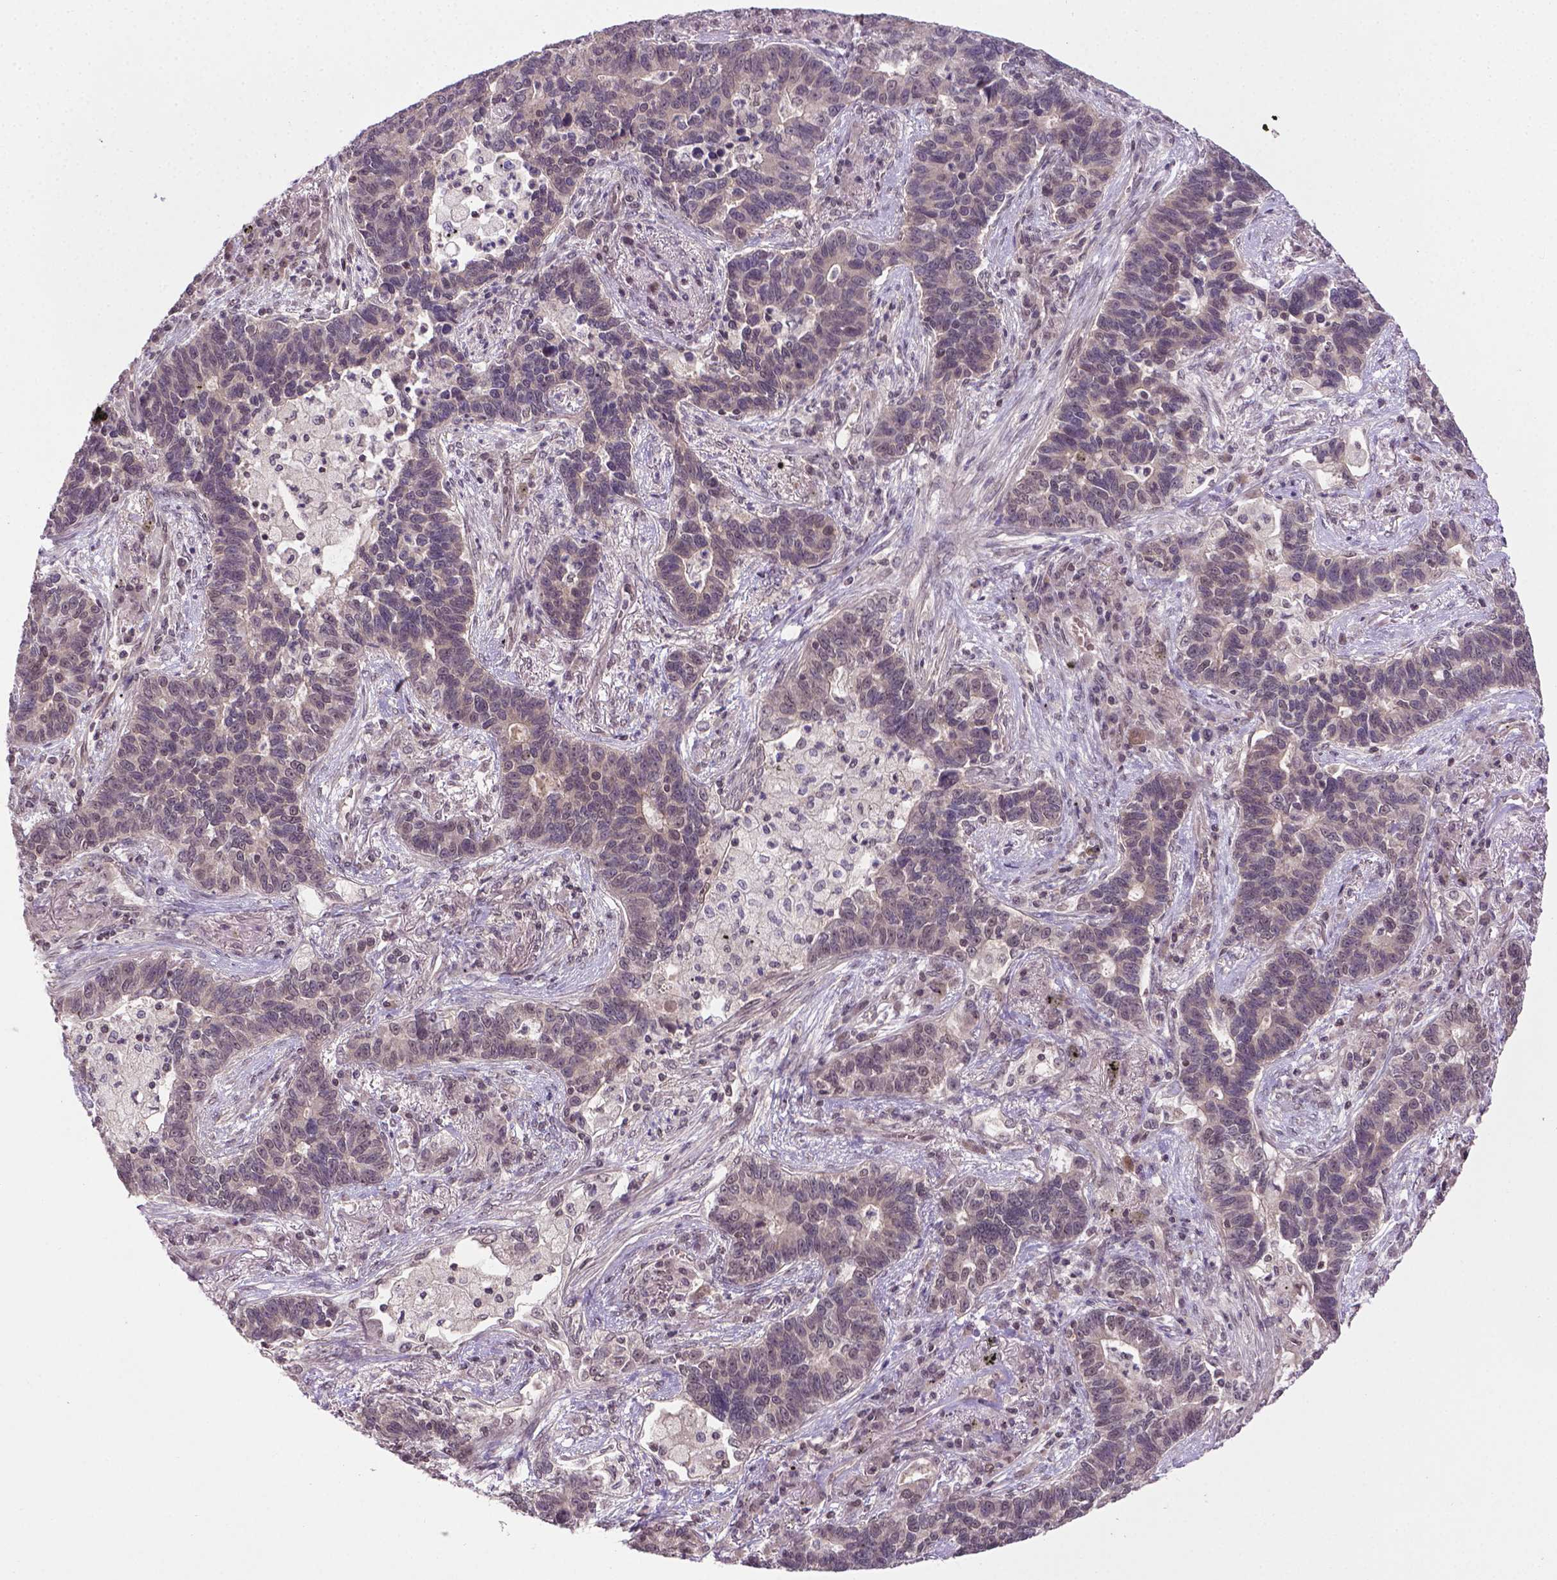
{"staining": {"intensity": "weak", "quantity": "<25%", "location": "nuclear"}, "tissue": "lung cancer", "cell_type": "Tumor cells", "image_type": "cancer", "snomed": [{"axis": "morphology", "description": "Adenocarcinoma, NOS"}, {"axis": "topography", "description": "Lung"}], "caption": "A high-resolution image shows IHC staining of lung cancer, which displays no significant positivity in tumor cells.", "gene": "ANKRD54", "patient": {"sex": "female", "age": 57}}